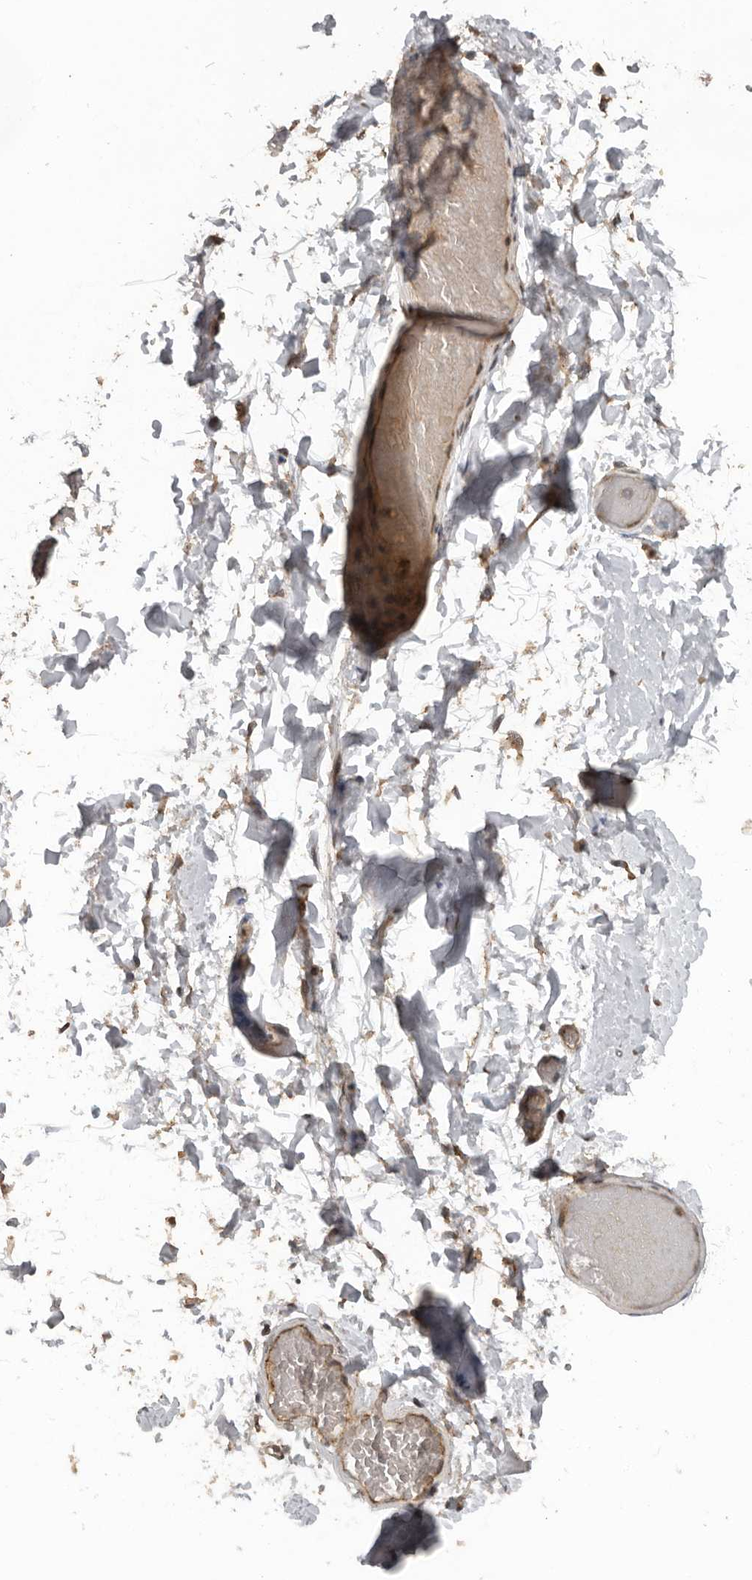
{"staining": {"intensity": "weak", "quantity": "25%-75%", "location": "cytoplasmic/membranous"}, "tissue": "adipose tissue", "cell_type": "Adipocytes", "image_type": "normal", "snomed": [{"axis": "morphology", "description": "Normal tissue, NOS"}, {"axis": "topography", "description": "Adipose tissue"}, {"axis": "topography", "description": "Vascular tissue"}, {"axis": "topography", "description": "Peripheral nerve tissue"}], "caption": "The histopathology image displays immunohistochemical staining of normal adipose tissue. There is weak cytoplasmic/membranous positivity is appreciated in approximately 25%-75% of adipocytes.", "gene": "CEP350", "patient": {"sex": "male", "age": 25}}